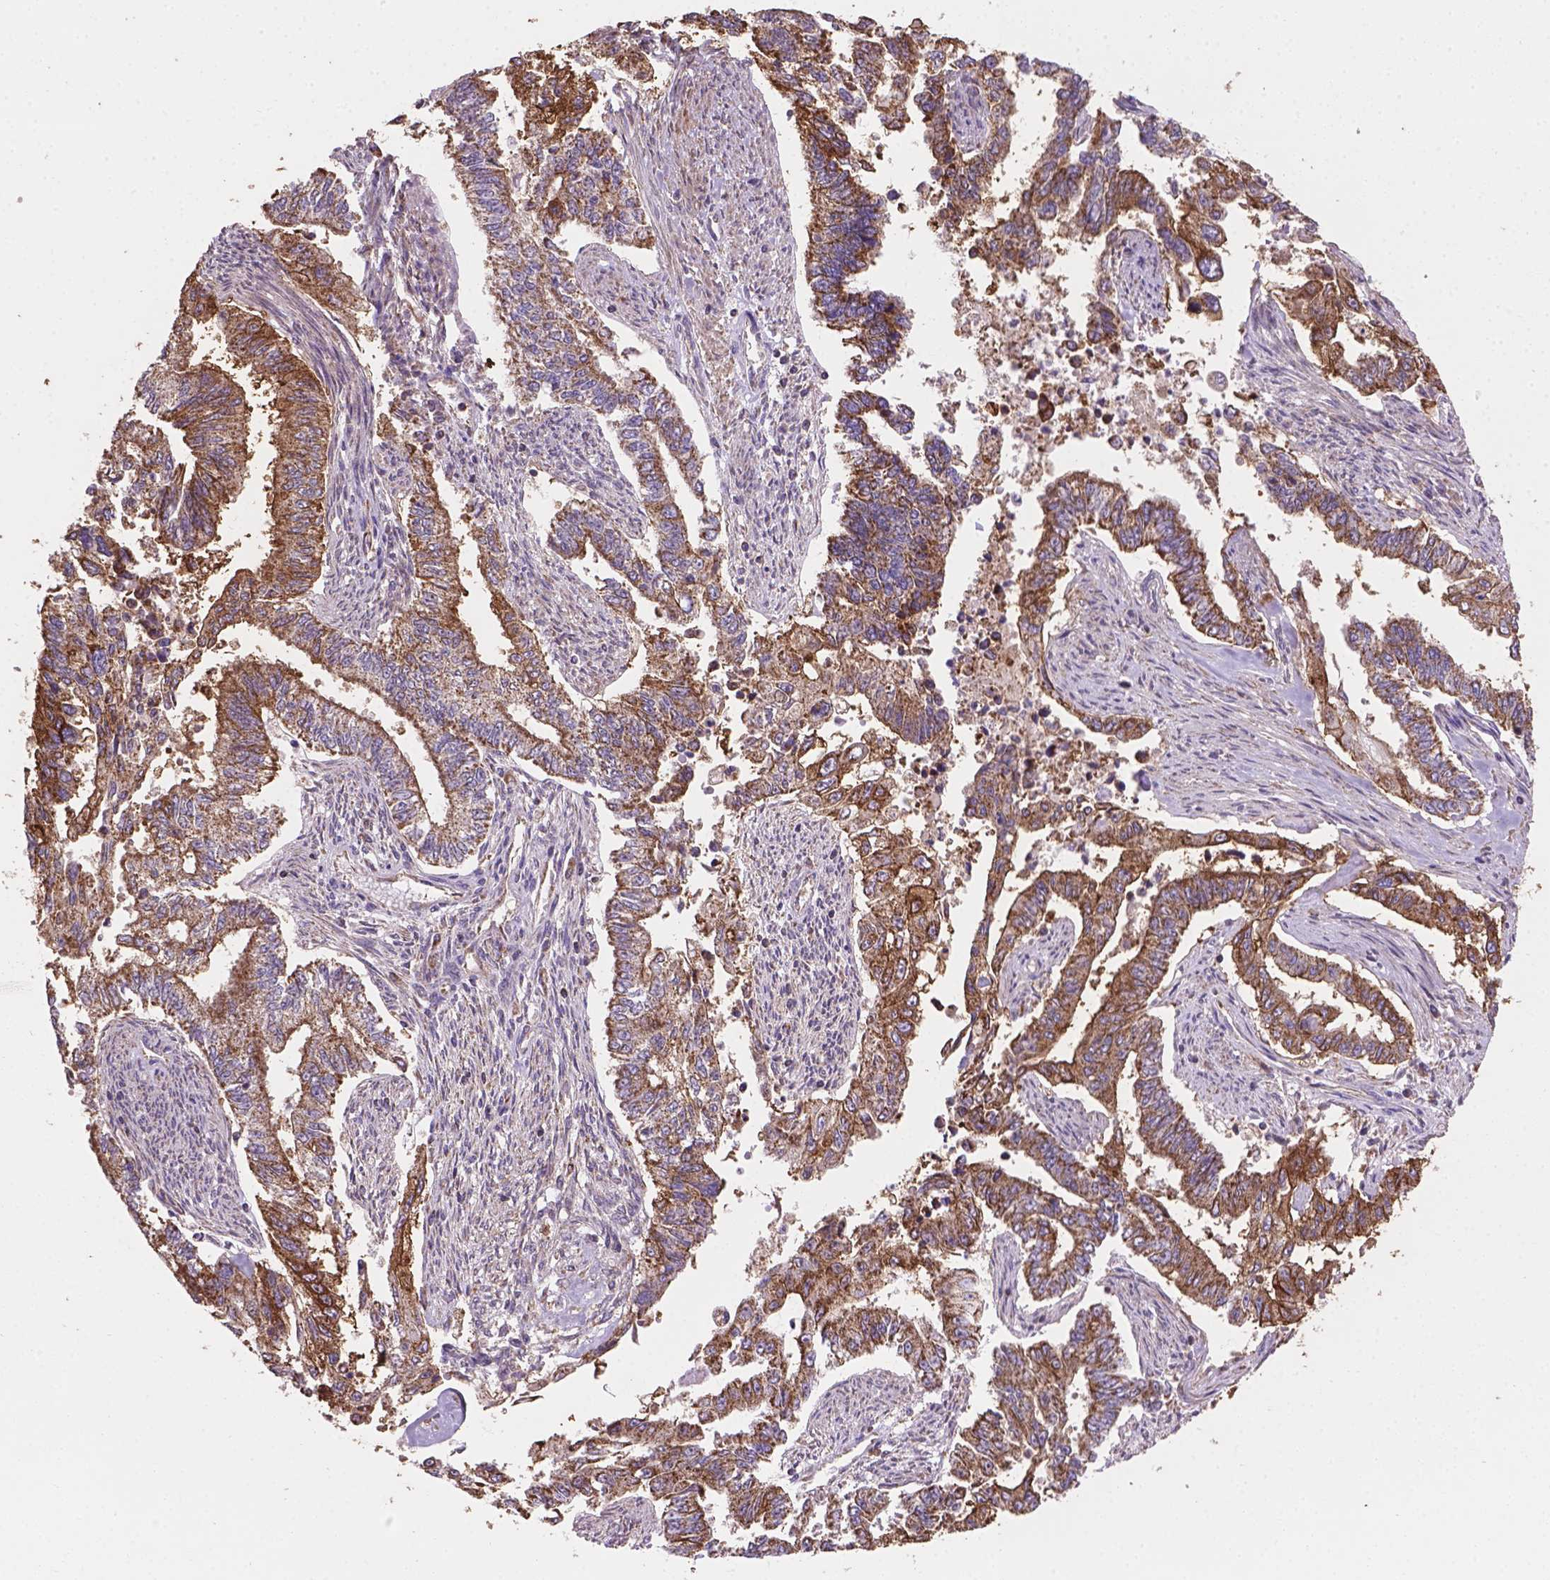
{"staining": {"intensity": "moderate", "quantity": ">75%", "location": "cytoplasmic/membranous"}, "tissue": "endometrial cancer", "cell_type": "Tumor cells", "image_type": "cancer", "snomed": [{"axis": "morphology", "description": "Adenocarcinoma, NOS"}, {"axis": "topography", "description": "Uterus"}], "caption": "Protein analysis of adenocarcinoma (endometrial) tissue exhibits moderate cytoplasmic/membranous expression in about >75% of tumor cells. Immunohistochemistry (ihc) stains the protein of interest in brown and the nuclei are stained blue.", "gene": "TCAF1", "patient": {"sex": "female", "age": 59}}